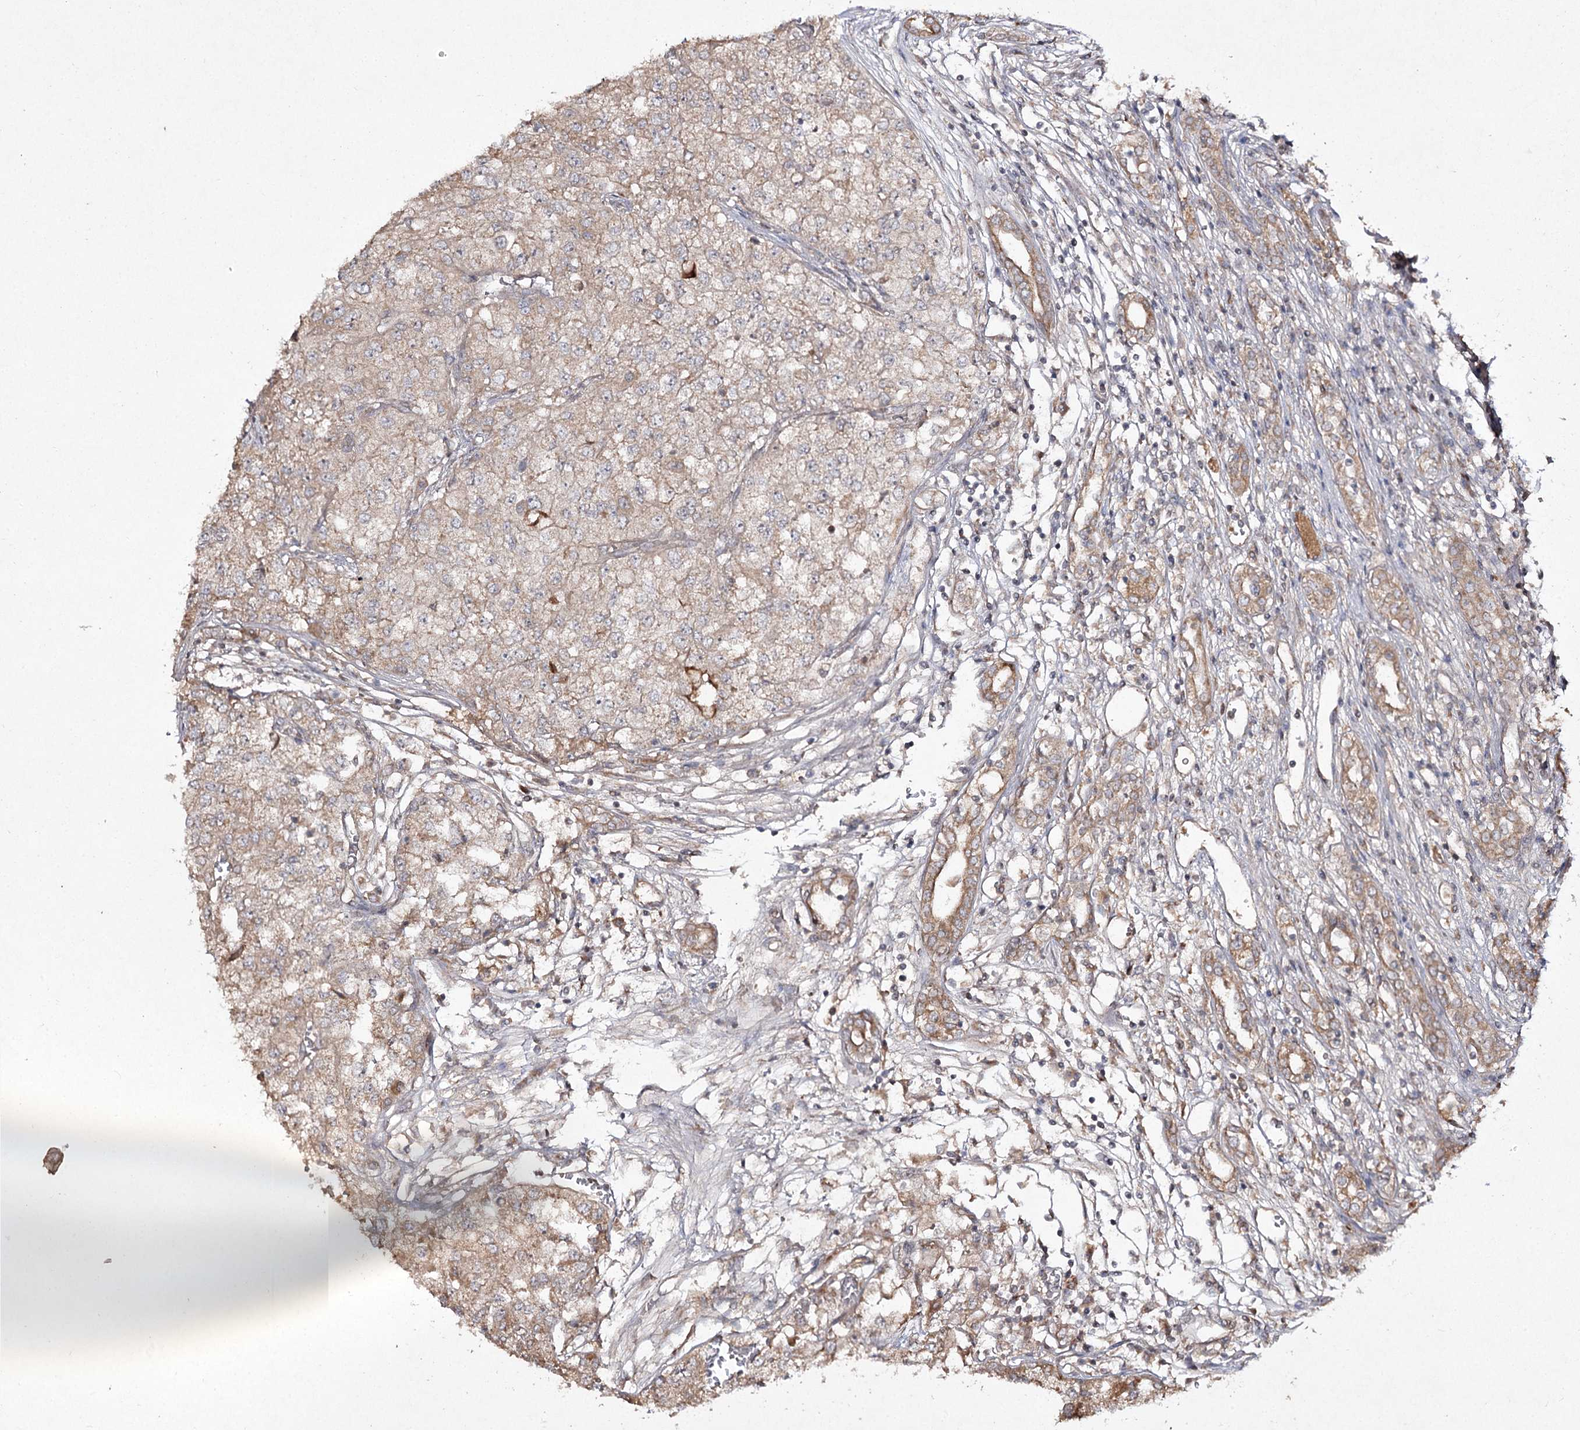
{"staining": {"intensity": "moderate", "quantity": "25%-75%", "location": "cytoplasmic/membranous"}, "tissue": "renal cancer", "cell_type": "Tumor cells", "image_type": "cancer", "snomed": [{"axis": "morphology", "description": "Adenocarcinoma, NOS"}, {"axis": "topography", "description": "Kidney"}], "caption": "Renal adenocarcinoma stained with a brown dye shows moderate cytoplasmic/membranous positive staining in about 25%-75% of tumor cells.", "gene": "FANCL", "patient": {"sex": "female", "age": 54}}